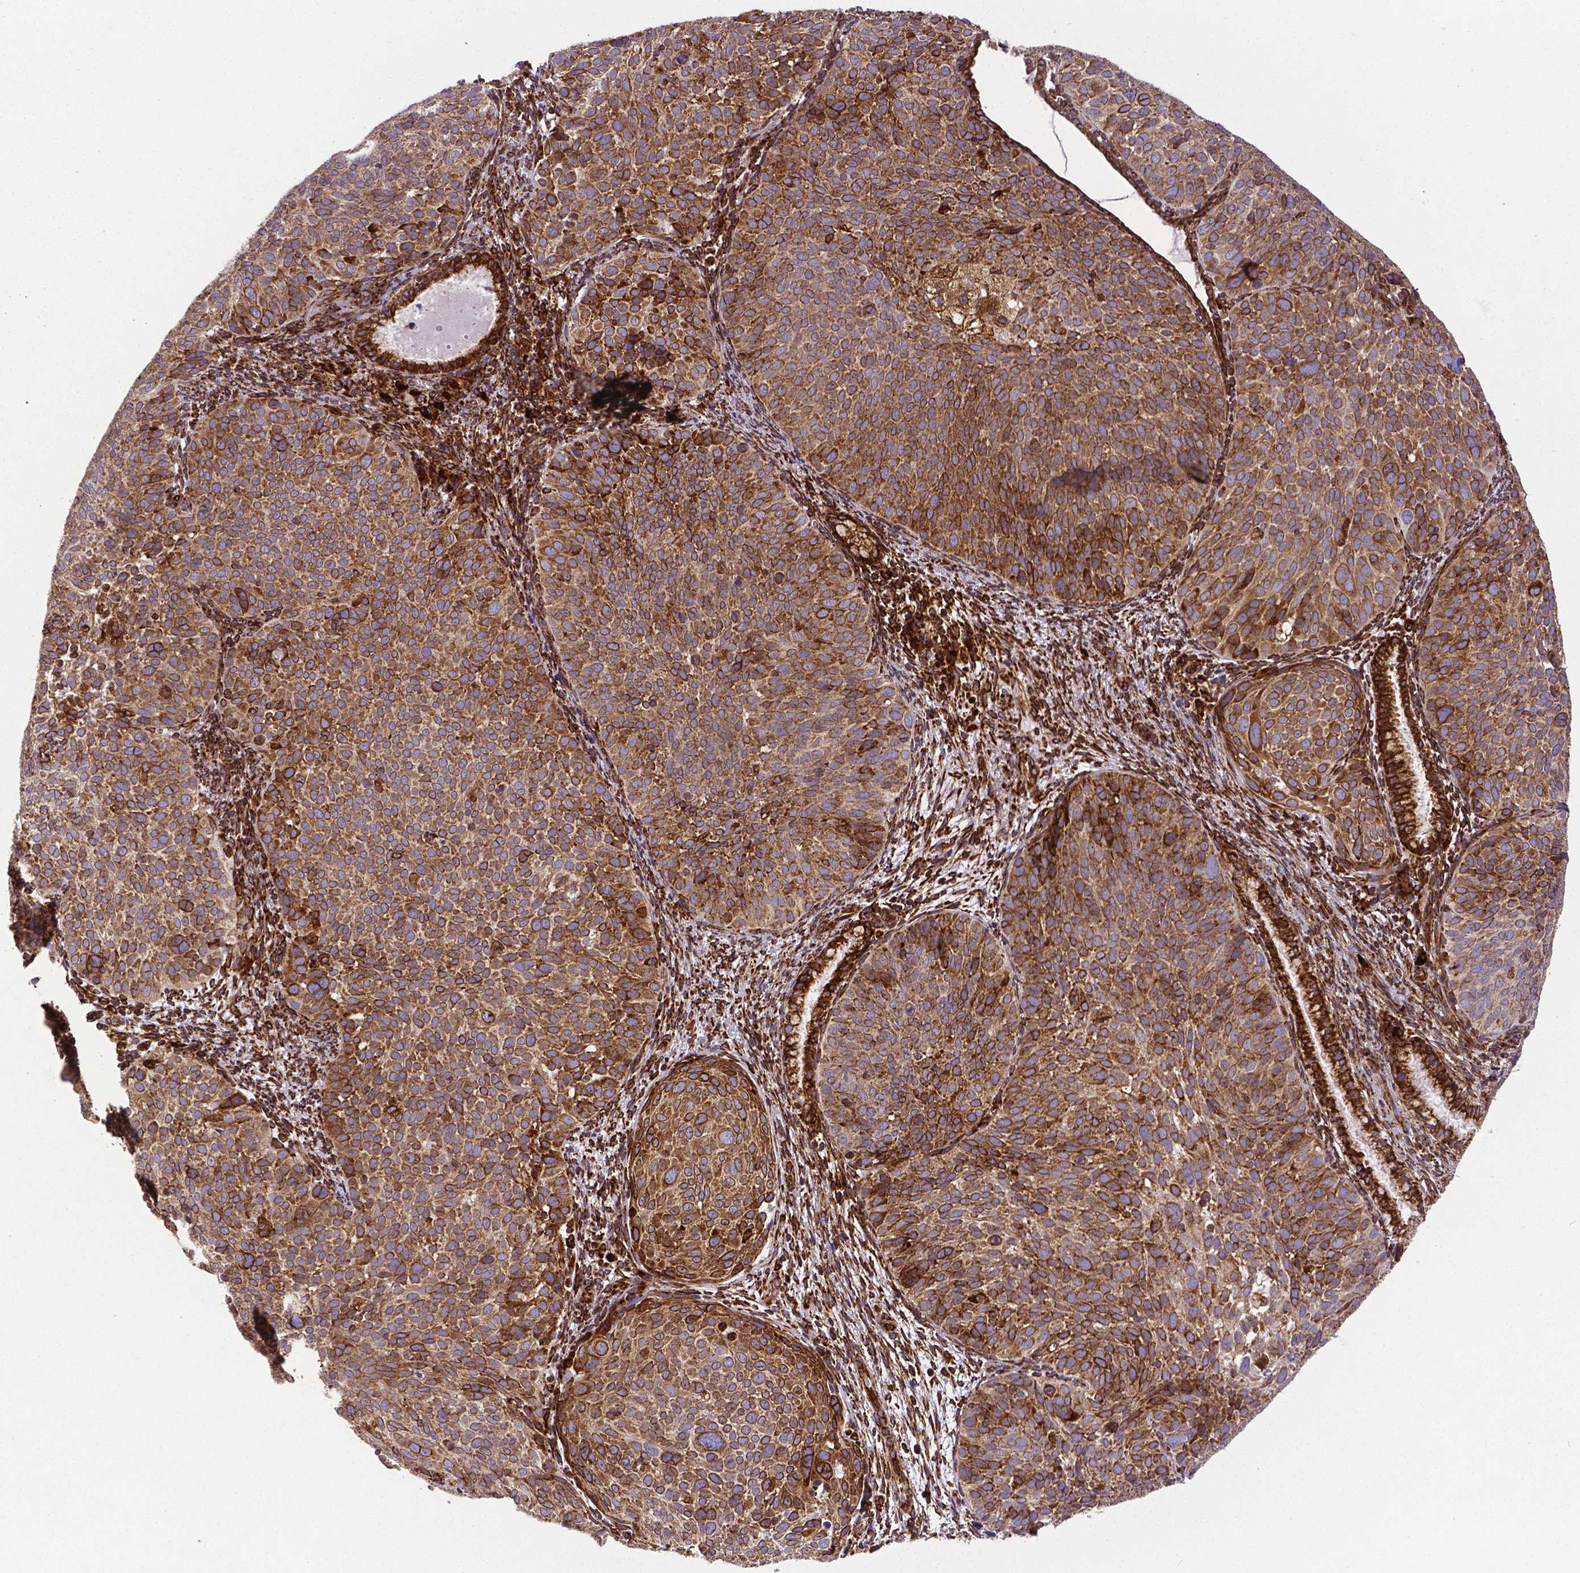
{"staining": {"intensity": "strong", "quantity": ">75%", "location": "cytoplasmic/membranous"}, "tissue": "cervical cancer", "cell_type": "Tumor cells", "image_type": "cancer", "snomed": [{"axis": "morphology", "description": "Squamous cell carcinoma, NOS"}, {"axis": "topography", "description": "Cervix"}], "caption": "DAB immunohistochemical staining of human cervical squamous cell carcinoma demonstrates strong cytoplasmic/membranous protein expression in approximately >75% of tumor cells.", "gene": "MTDH", "patient": {"sex": "female", "age": 39}}